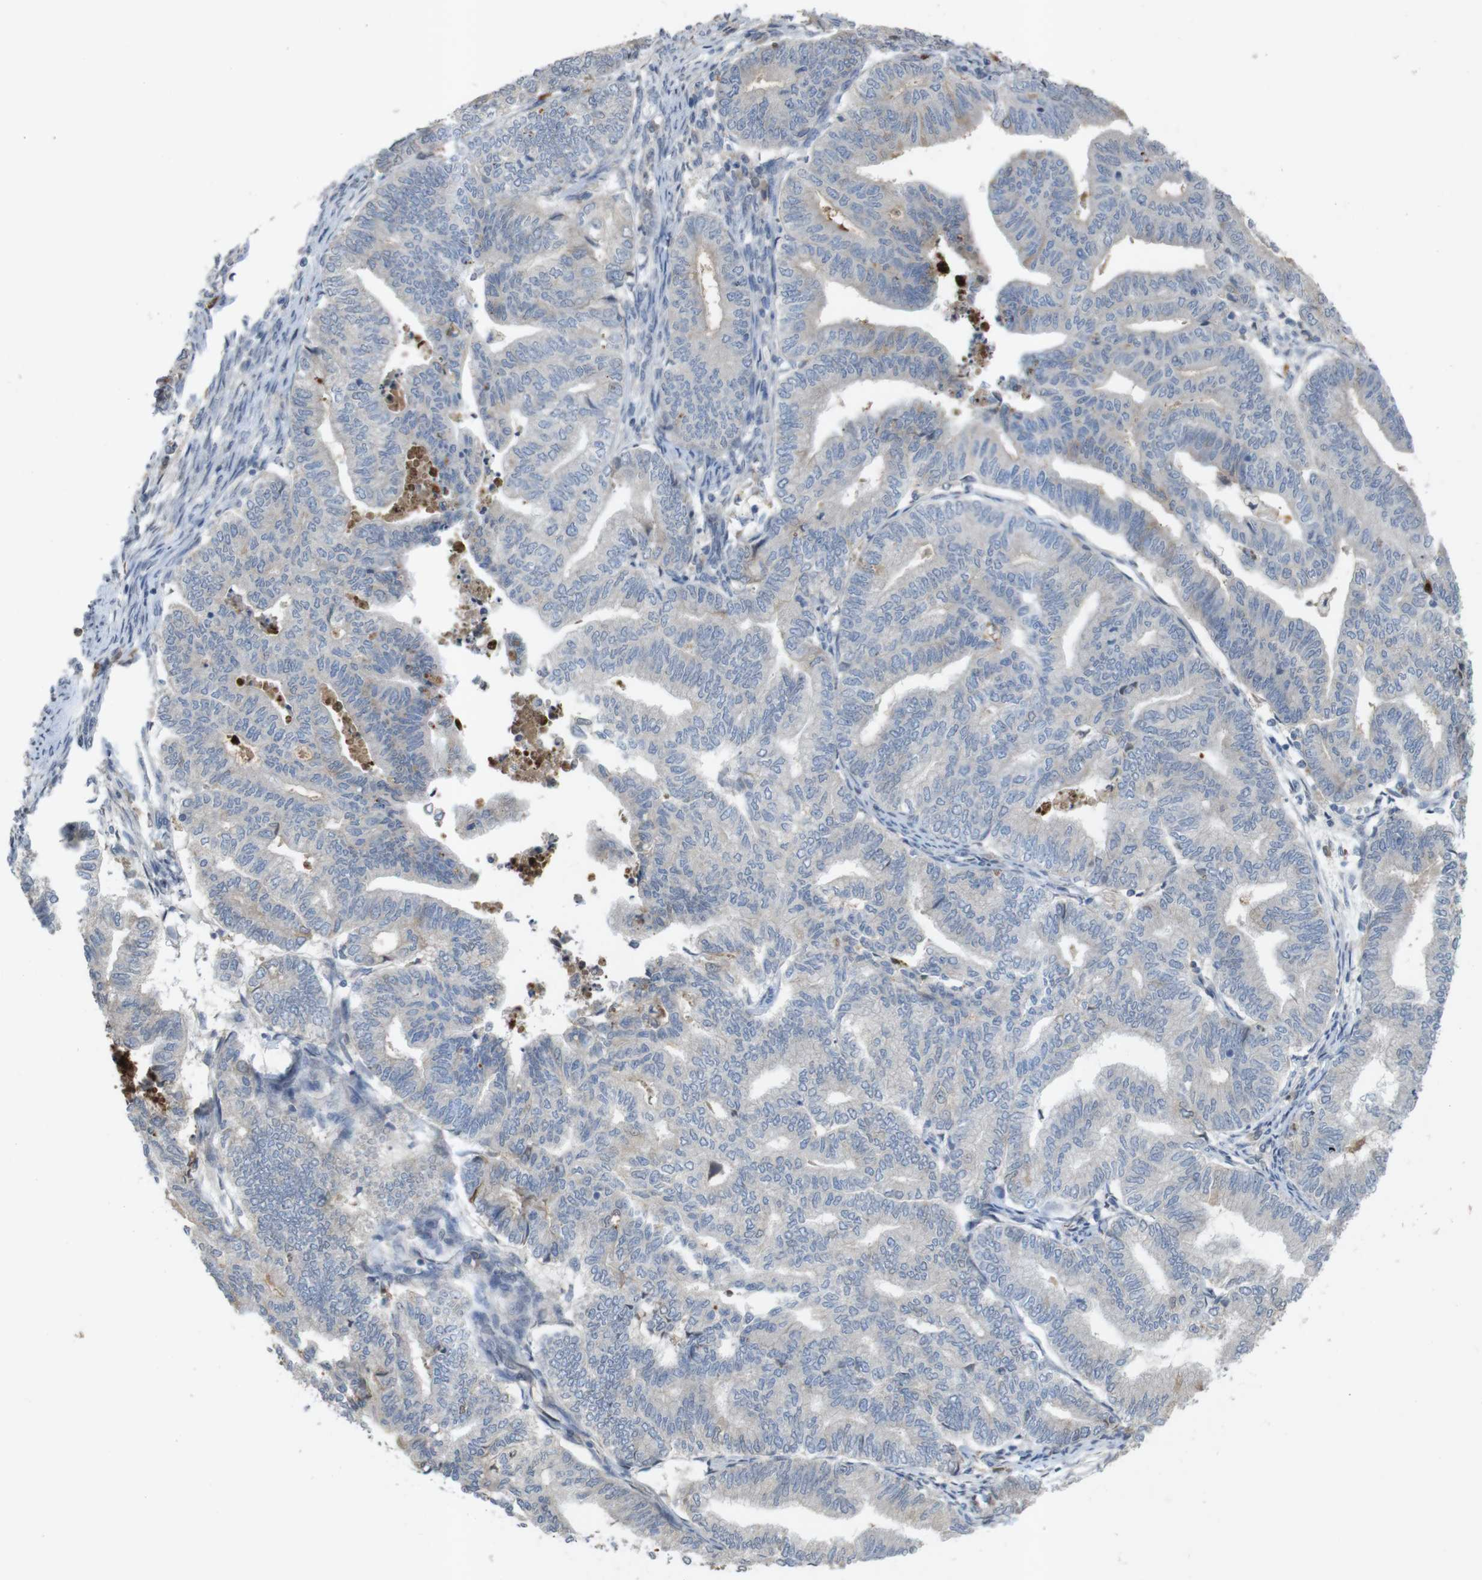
{"staining": {"intensity": "negative", "quantity": "none", "location": "none"}, "tissue": "endometrial cancer", "cell_type": "Tumor cells", "image_type": "cancer", "snomed": [{"axis": "morphology", "description": "Adenocarcinoma, NOS"}, {"axis": "topography", "description": "Endometrium"}], "caption": "DAB (3,3'-diaminobenzidine) immunohistochemical staining of human endometrial adenocarcinoma reveals no significant expression in tumor cells. Brightfield microscopy of immunohistochemistry stained with DAB (3,3'-diaminobenzidine) (brown) and hematoxylin (blue), captured at high magnification.", "gene": "TSPAN14", "patient": {"sex": "female", "age": 79}}